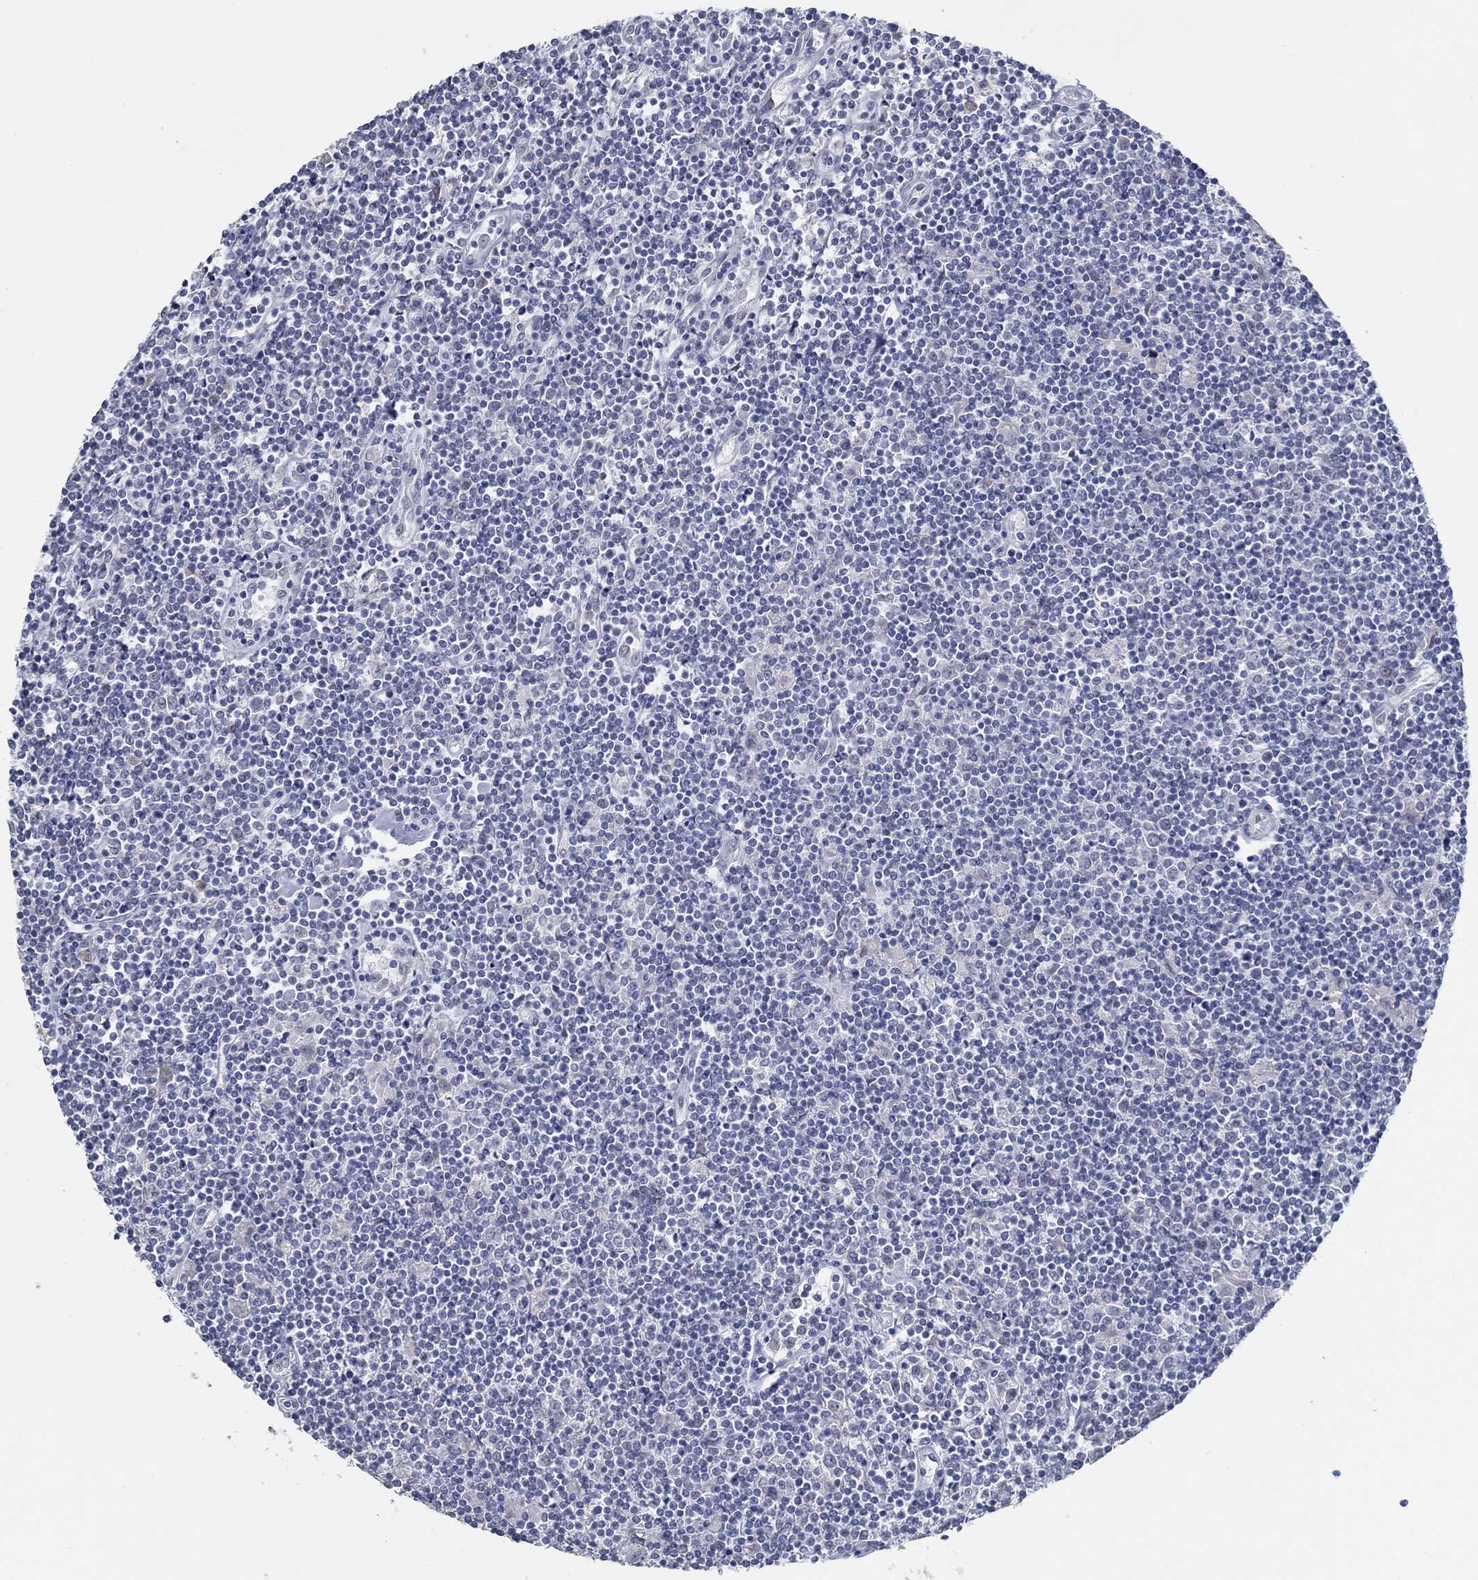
{"staining": {"intensity": "negative", "quantity": "none", "location": "none"}, "tissue": "lymphoma", "cell_type": "Tumor cells", "image_type": "cancer", "snomed": [{"axis": "morphology", "description": "Hodgkin's disease, NOS"}, {"axis": "topography", "description": "Lymph node"}], "caption": "DAB immunohistochemical staining of human lymphoma shows no significant positivity in tumor cells. Brightfield microscopy of immunohistochemistry (IHC) stained with DAB (brown) and hematoxylin (blue), captured at high magnification.", "gene": "NUP155", "patient": {"sex": "male", "age": 40}}